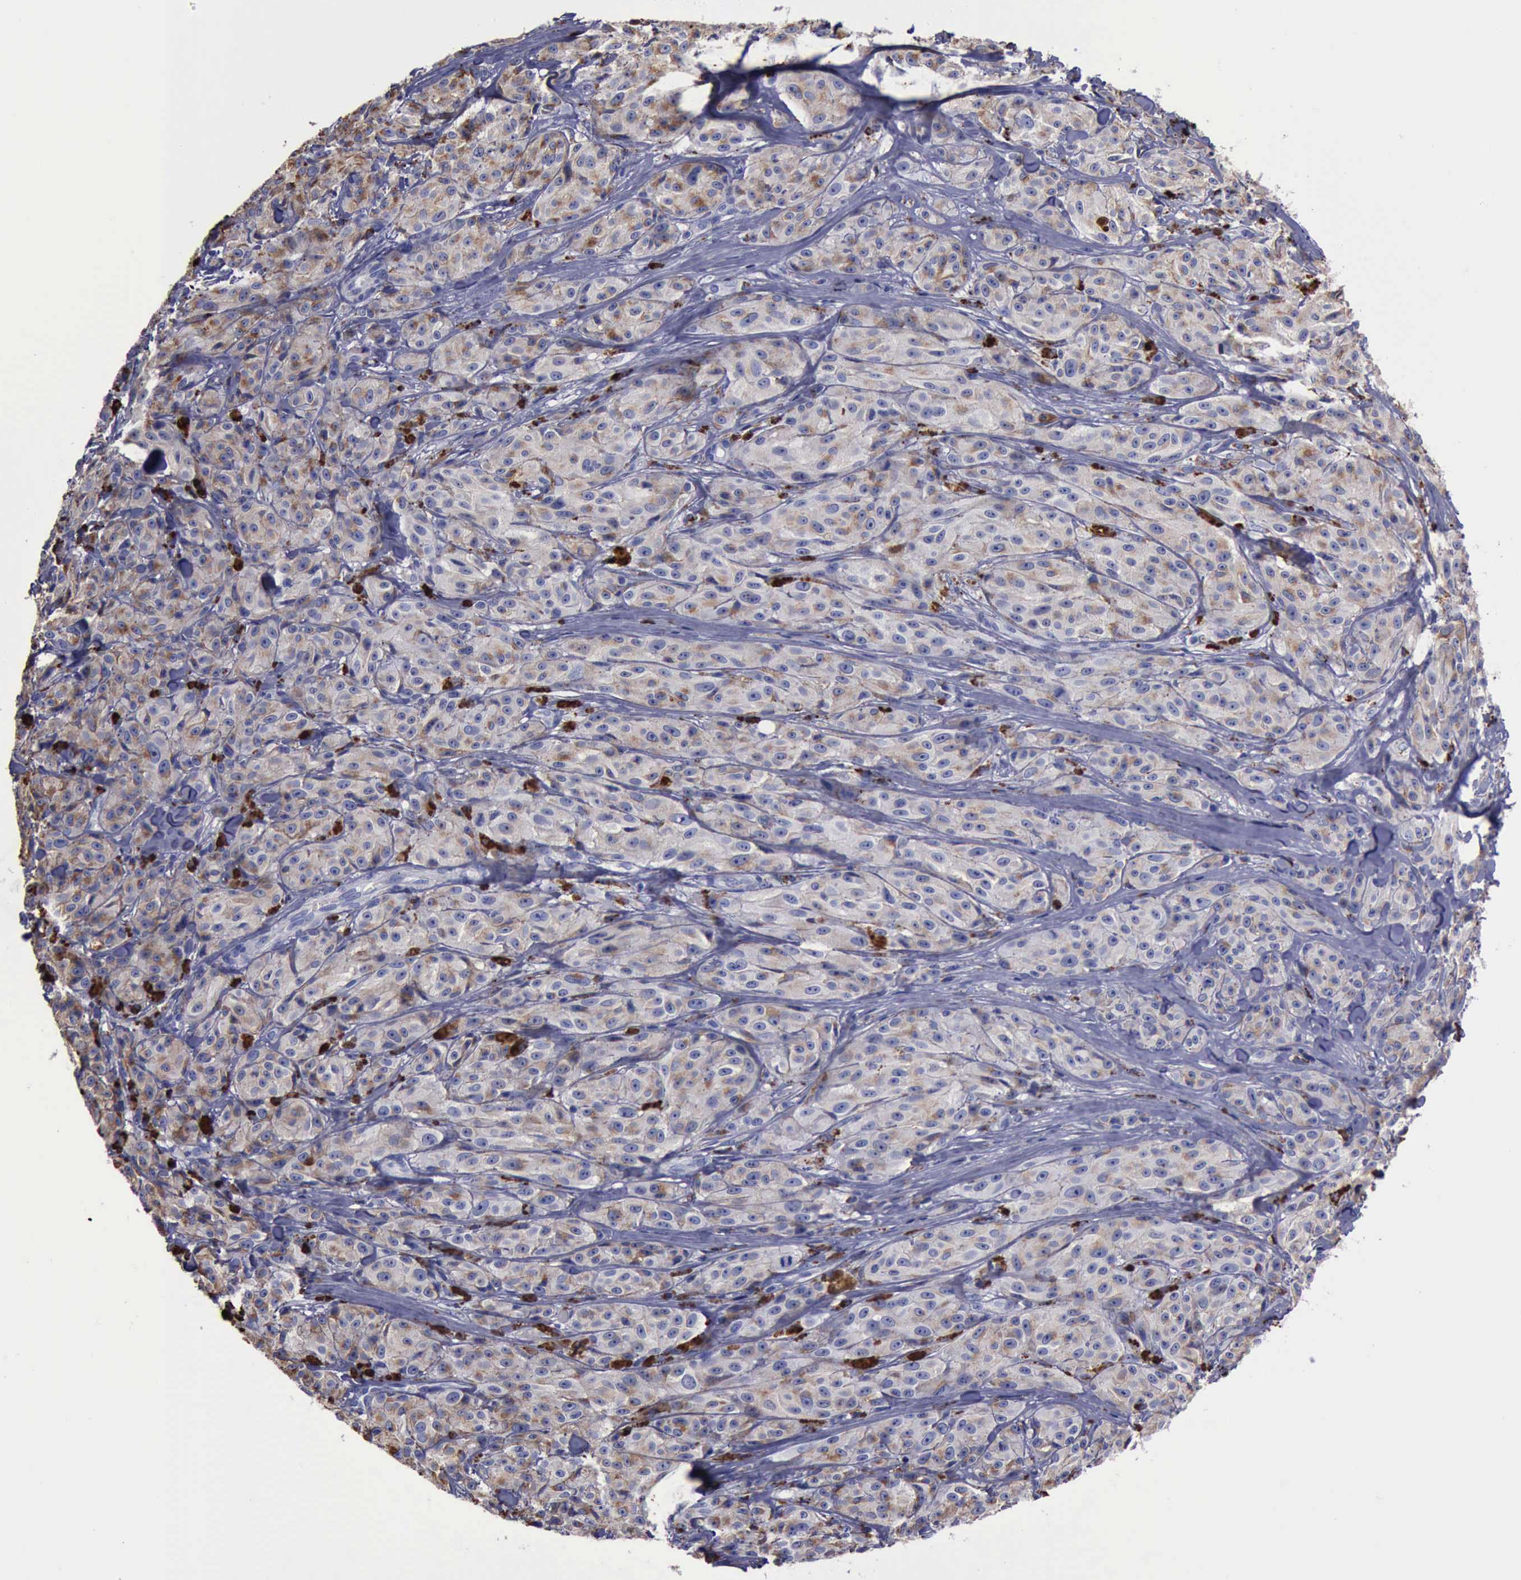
{"staining": {"intensity": "weak", "quantity": ">75%", "location": "cytoplasmic/membranous"}, "tissue": "melanoma", "cell_type": "Tumor cells", "image_type": "cancer", "snomed": [{"axis": "morphology", "description": "Malignant melanoma, NOS"}, {"axis": "topography", "description": "Skin"}], "caption": "Brown immunohistochemical staining in melanoma reveals weak cytoplasmic/membranous staining in about >75% of tumor cells.", "gene": "CTSD", "patient": {"sex": "male", "age": 56}}